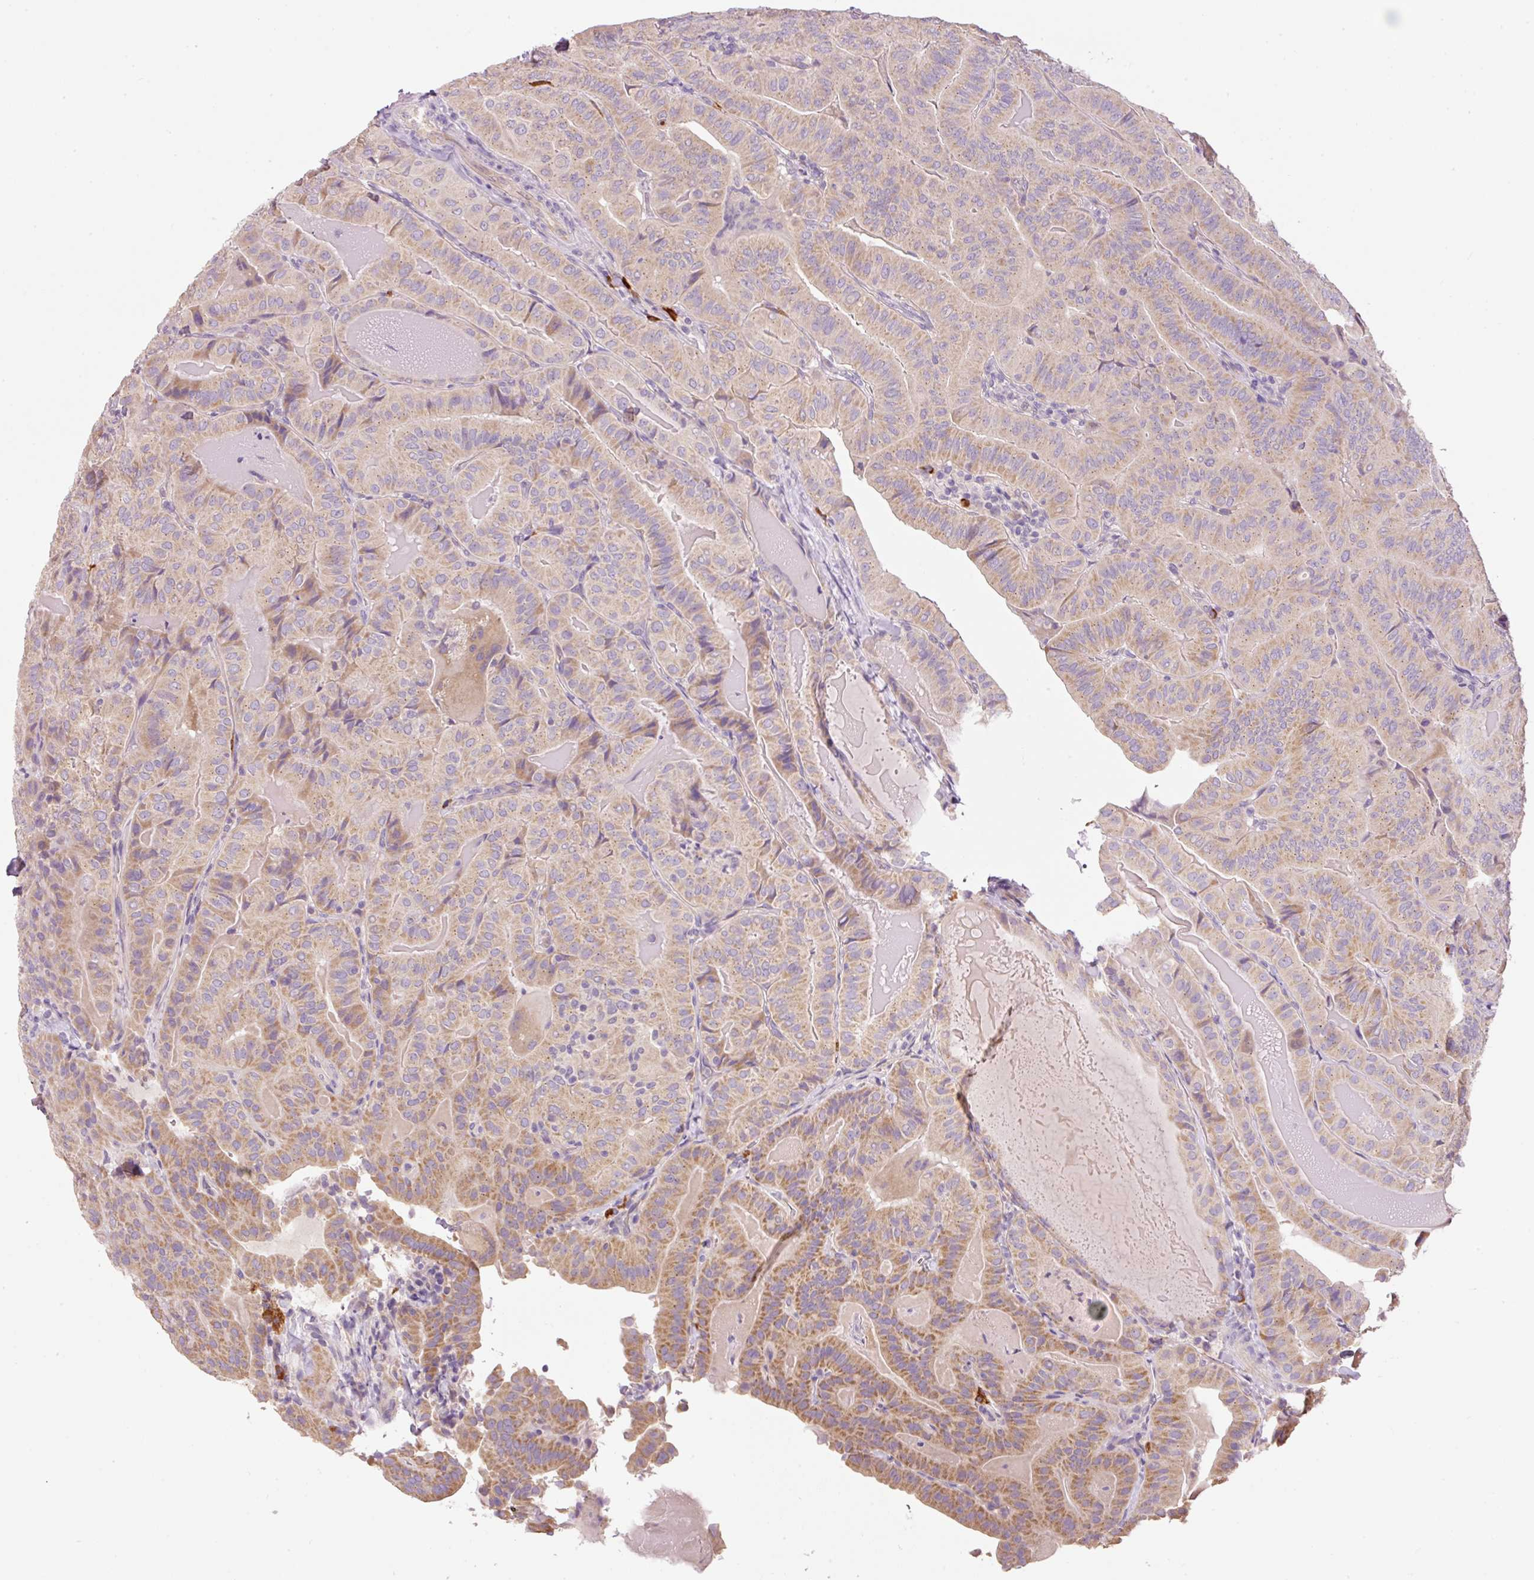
{"staining": {"intensity": "moderate", "quantity": "25%-75%", "location": "cytoplasmic/membranous"}, "tissue": "thyroid cancer", "cell_type": "Tumor cells", "image_type": "cancer", "snomed": [{"axis": "morphology", "description": "Papillary adenocarcinoma, NOS"}, {"axis": "topography", "description": "Thyroid gland"}], "caption": "DAB immunohistochemical staining of human thyroid papillary adenocarcinoma reveals moderate cytoplasmic/membranous protein staining in about 25%-75% of tumor cells.", "gene": "PNPLA5", "patient": {"sex": "female", "age": 68}}